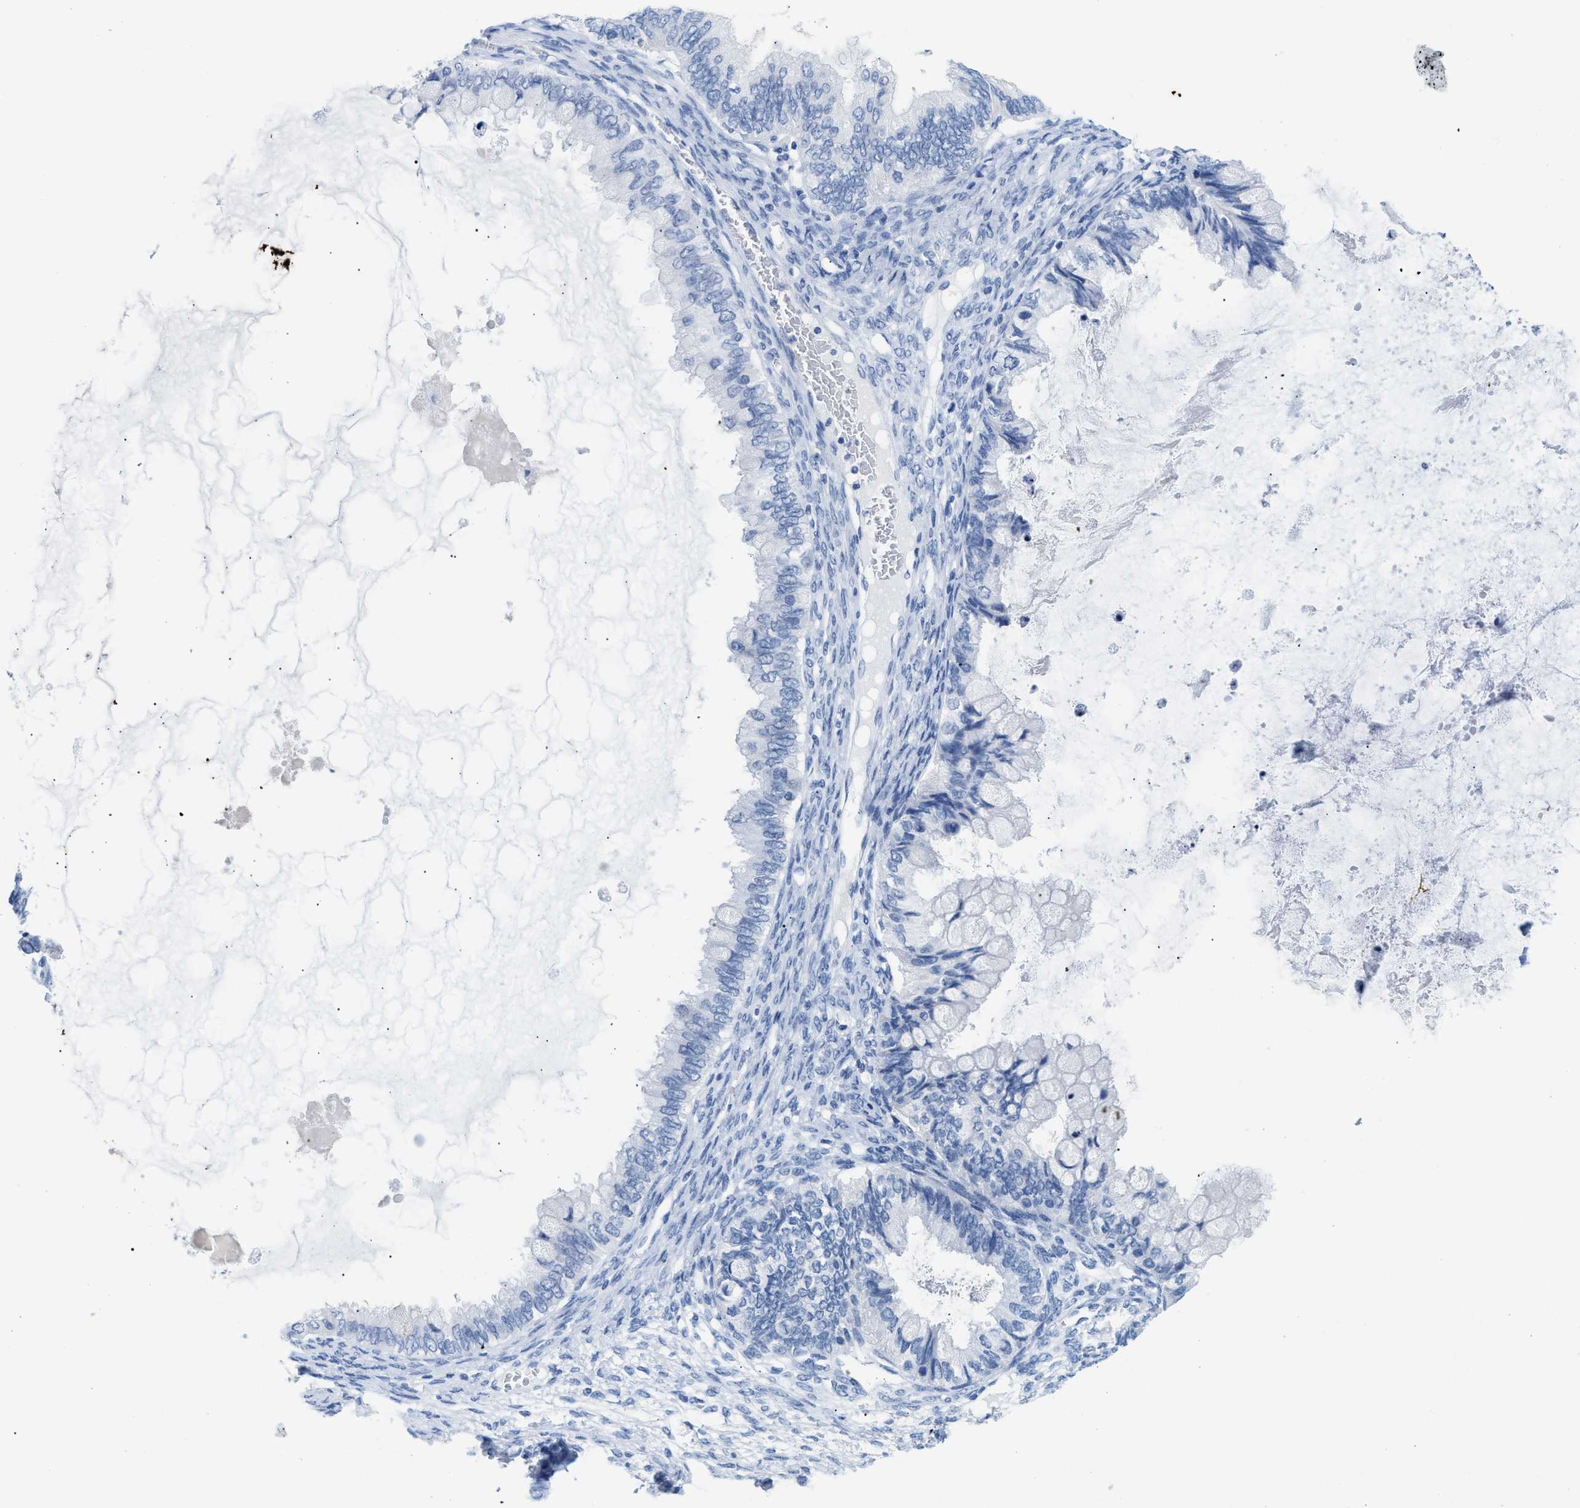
{"staining": {"intensity": "negative", "quantity": "none", "location": "none"}, "tissue": "ovarian cancer", "cell_type": "Tumor cells", "image_type": "cancer", "snomed": [{"axis": "morphology", "description": "Cystadenocarcinoma, mucinous, NOS"}, {"axis": "topography", "description": "Ovary"}], "caption": "A histopathology image of mucinous cystadenocarcinoma (ovarian) stained for a protein displays no brown staining in tumor cells.", "gene": "TNR", "patient": {"sex": "female", "age": 80}}